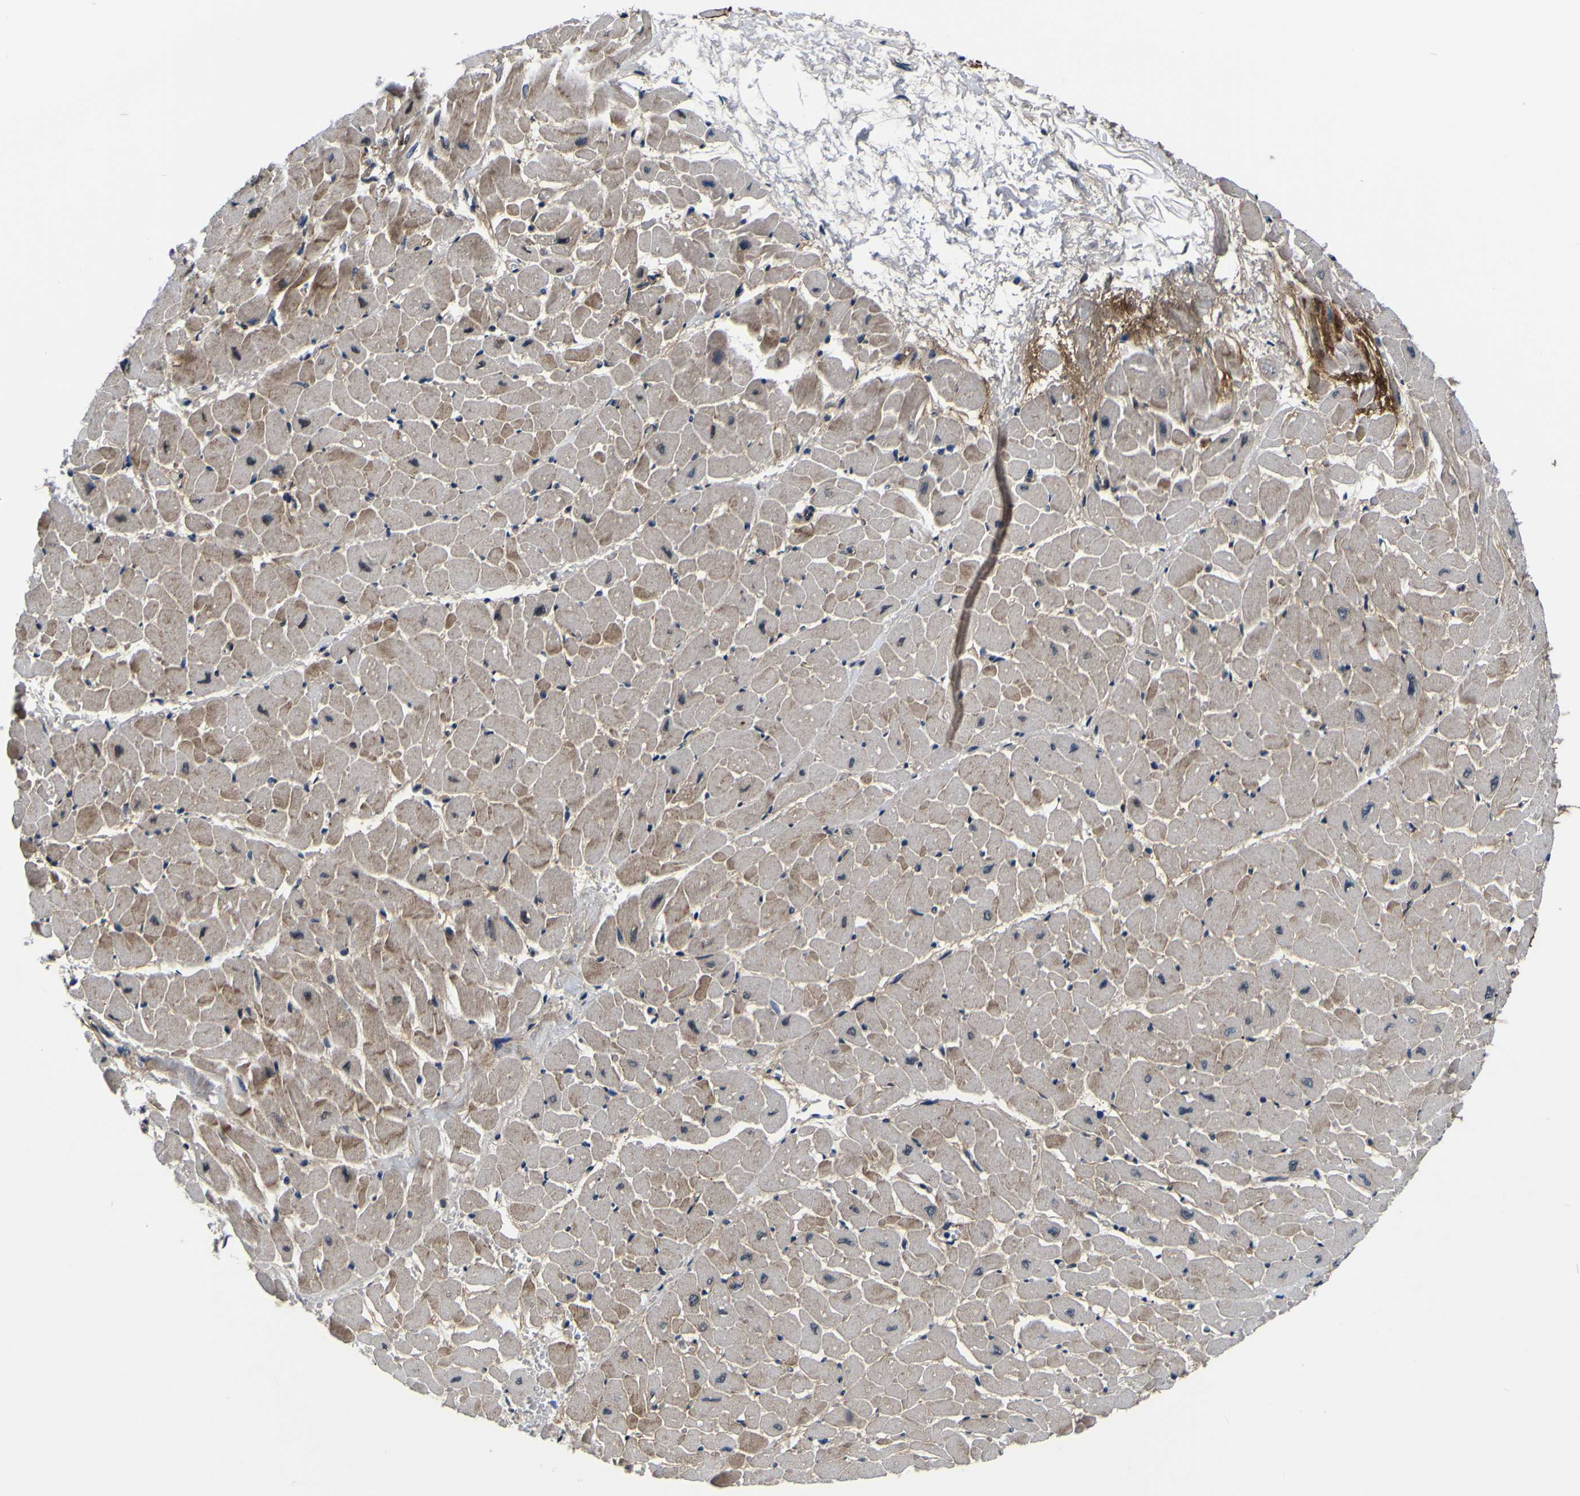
{"staining": {"intensity": "weak", "quantity": "25%-75%", "location": "cytoplasmic/membranous"}, "tissue": "heart muscle", "cell_type": "Cardiomyocytes", "image_type": "normal", "snomed": [{"axis": "morphology", "description": "Normal tissue, NOS"}, {"axis": "topography", "description": "Heart"}], "caption": "High-power microscopy captured an IHC image of benign heart muscle, revealing weak cytoplasmic/membranous positivity in approximately 25%-75% of cardiomyocytes.", "gene": "POSTN", "patient": {"sex": "male", "age": 45}}